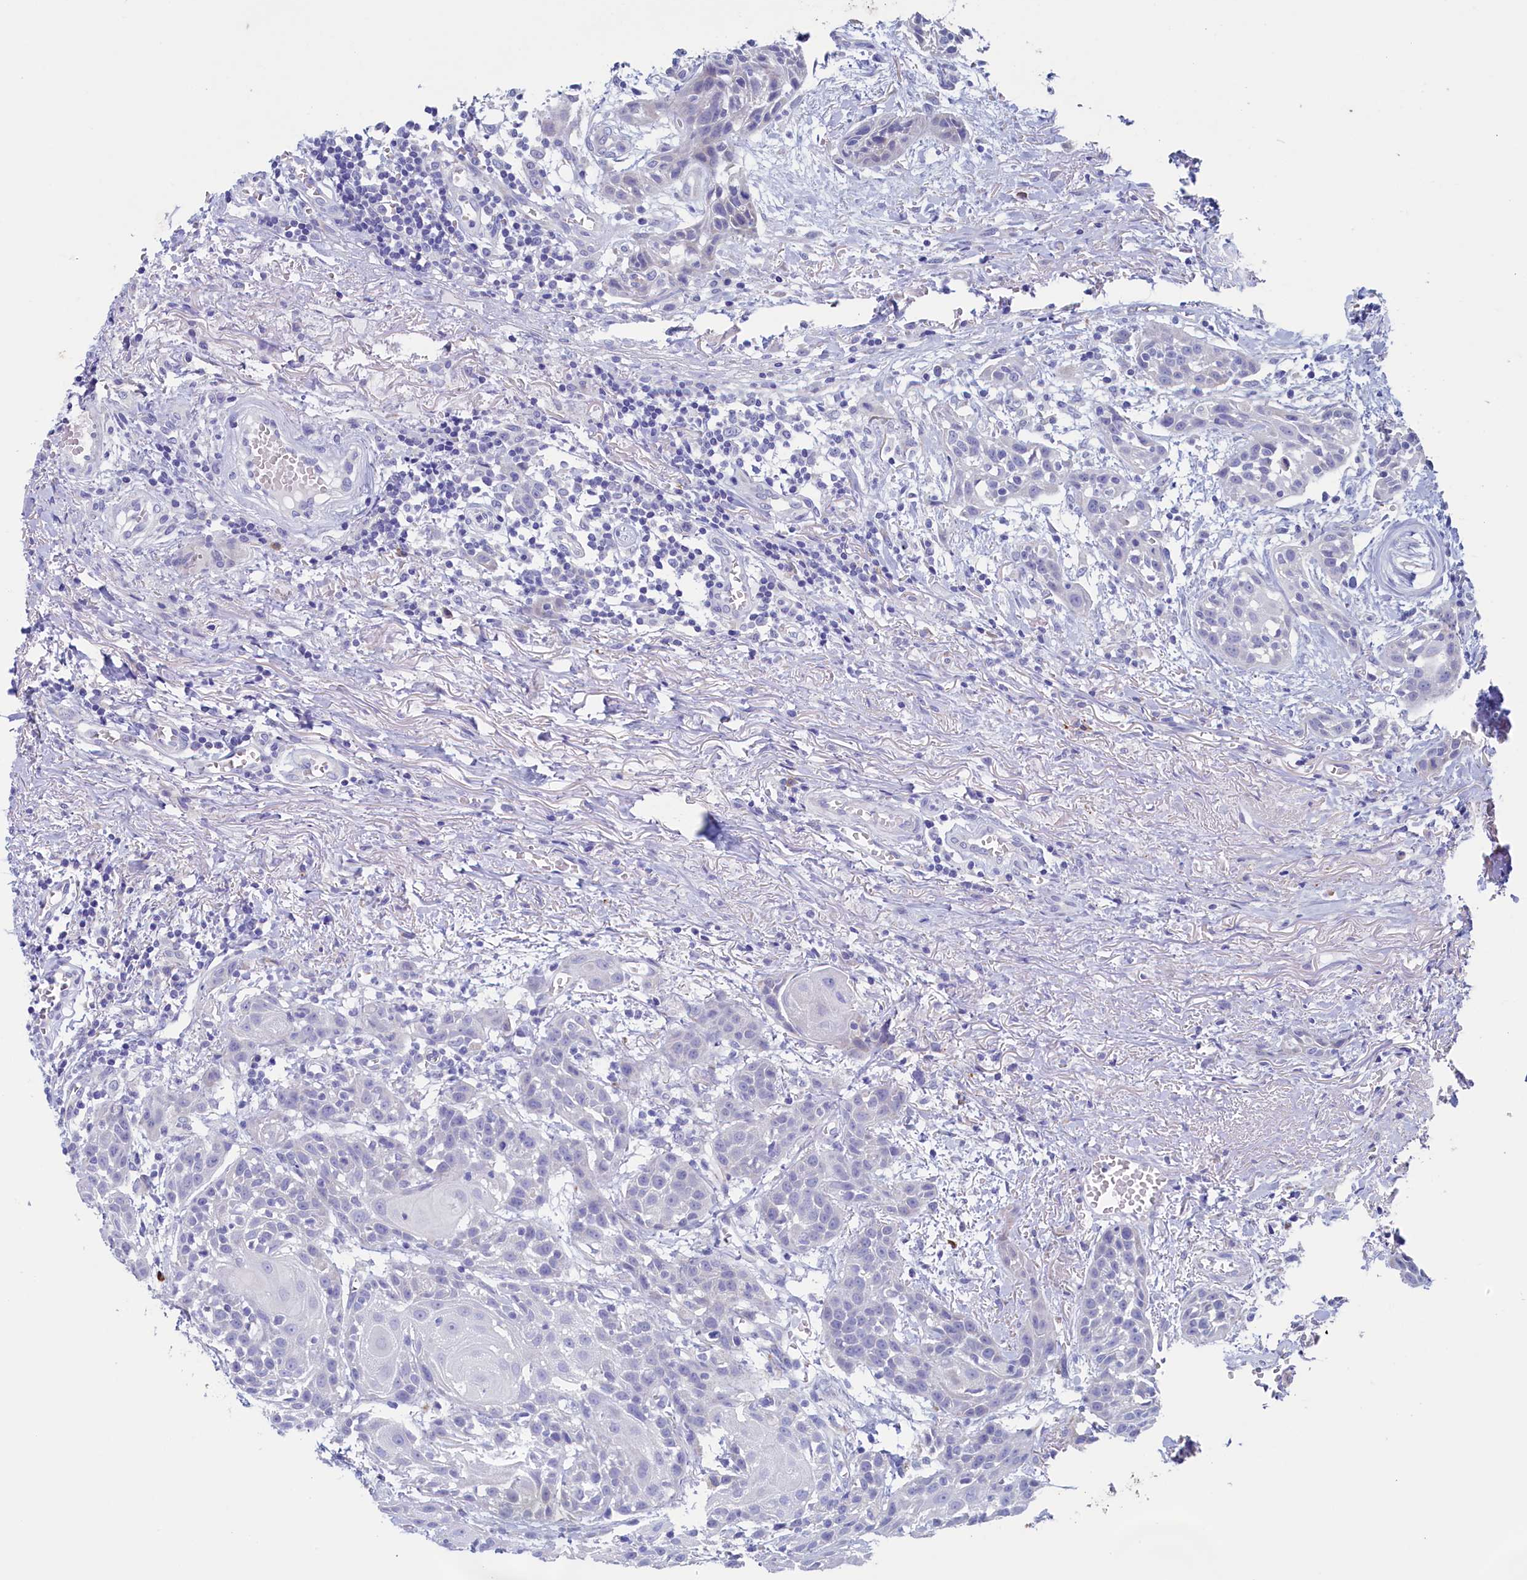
{"staining": {"intensity": "negative", "quantity": "none", "location": "none"}, "tissue": "head and neck cancer", "cell_type": "Tumor cells", "image_type": "cancer", "snomed": [{"axis": "morphology", "description": "Squamous cell carcinoma, NOS"}, {"axis": "topography", "description": "Oral tissue"}, {"axis": "topography", "description": "Head-Neck"}], "caption": "Immunohistochemistry (IHC) micrograph of neoplastic tissue: head and neck cancer (squamous cell carcinoma) stained with DAB (3,3'-diaminobenzidine) exhibits no significant protein positivity in tumor cells.", "gene": "CBLIF", "patient": {"sex": "female", "age": 50}}